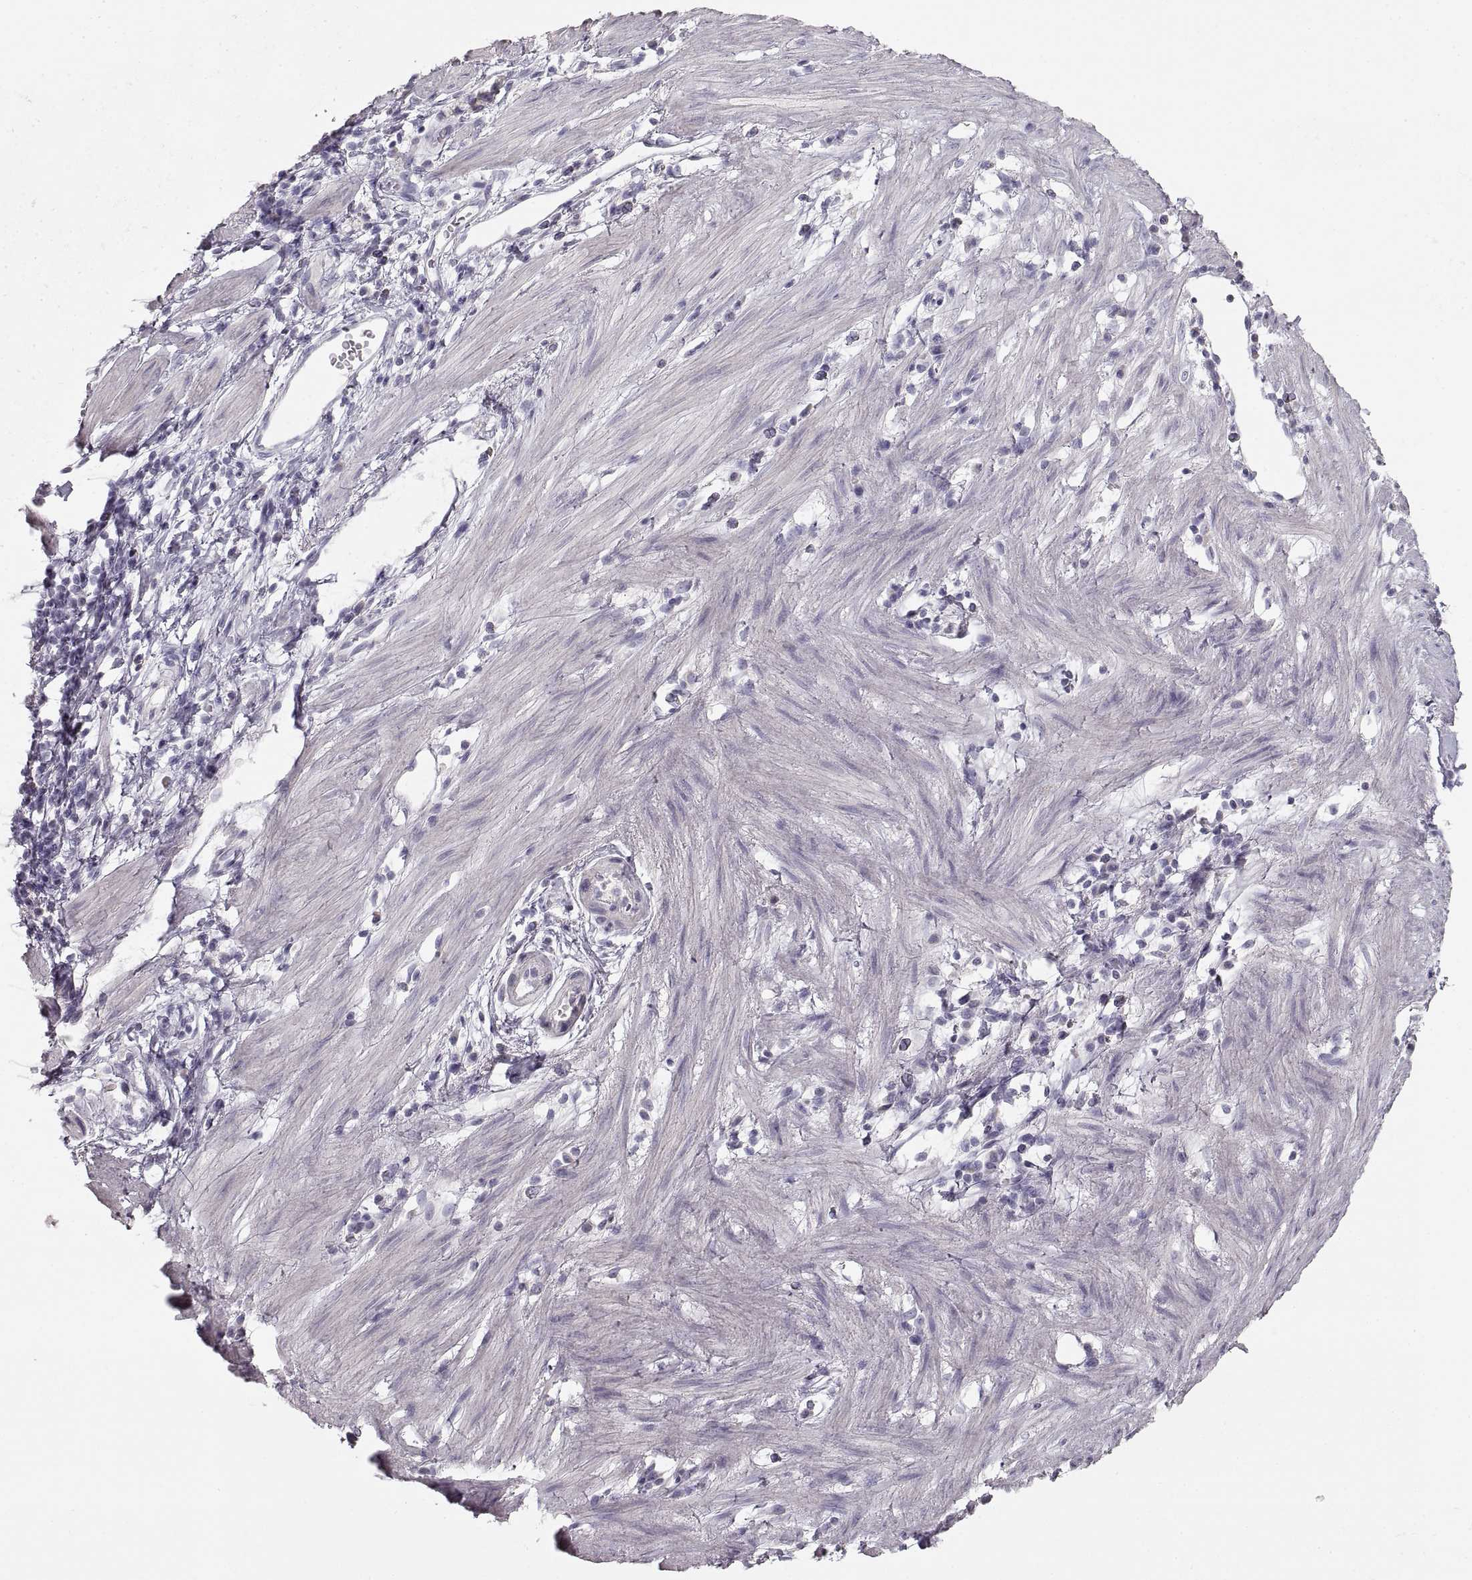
{"staining": {"intensity": "negative", "quantity": "none", "location": "none"}, "tissue": "stomach cancer", "cell_type": "Tumor cells", "image_type": "cancer", "snomed": [{"axis": "morphology", "description": "Adenocarcinoma, NOS"}, {"axis": "topography", "description": "Stomach"}], "caption": "Adenocarcinoma (stomach) was stained to show a protein in brown. There is no significant expression in tumor cells.", "gene": "ZP3", "patient": {"sex": "male", "age": 58}}